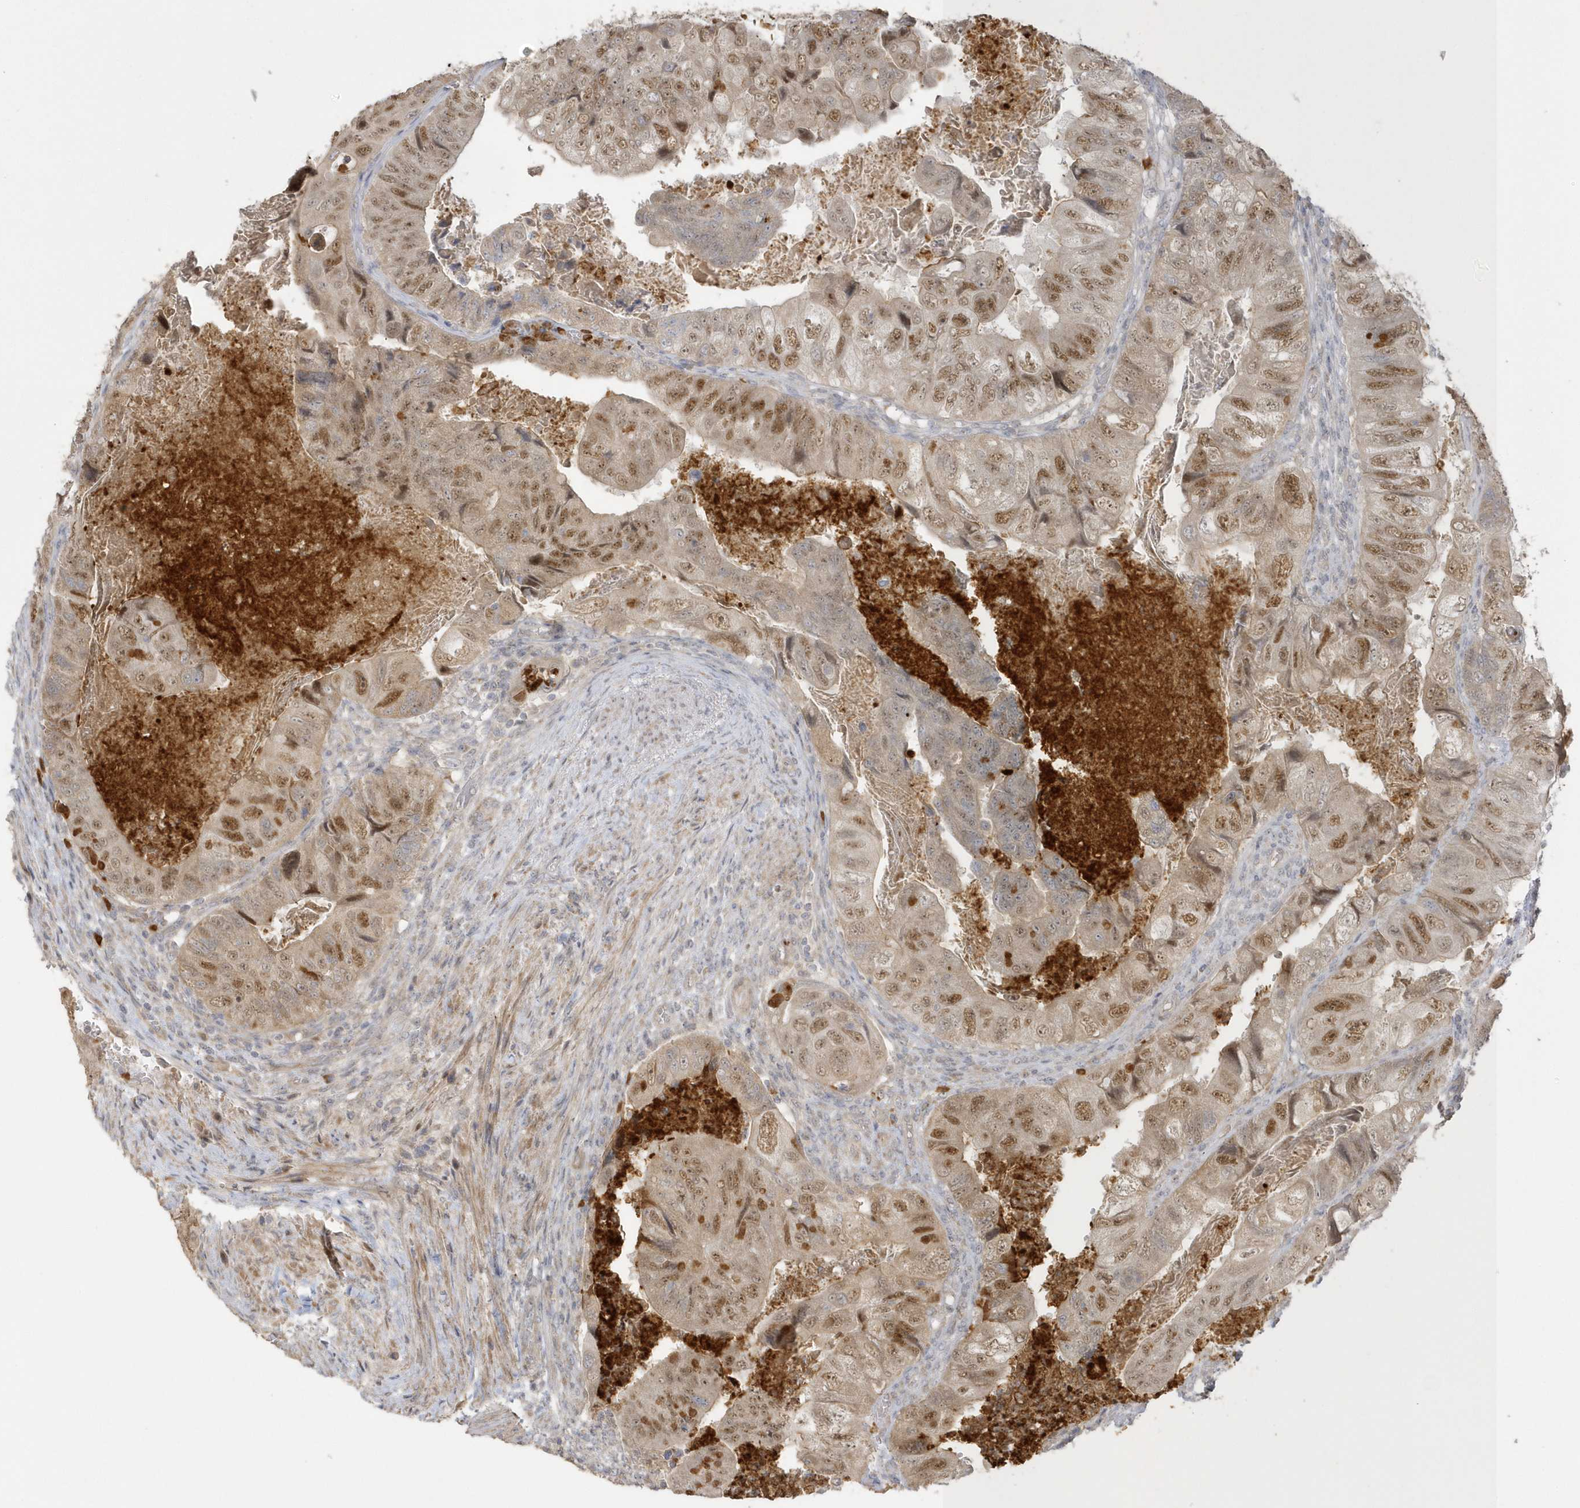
{"staining": {"intensity": "moderate", "quantity": ">75%", "location": "nuclear"}, "tissue": "colorectal cancer", "cell_type": "Tumor cells", "image_type": "cancer", "snomed": [{"axis": "morphology", "description": "Adenocarcinoma, NOS"}, {"axis": "topography", "description": "Rectum"}], "caption": "Colorectal cancer (adenocarcinoma) stained with a protein marker exhibits moderate staining in tumor cells.", "gene": "NAF1", "patient": {"sex": "male", "age": 63}}